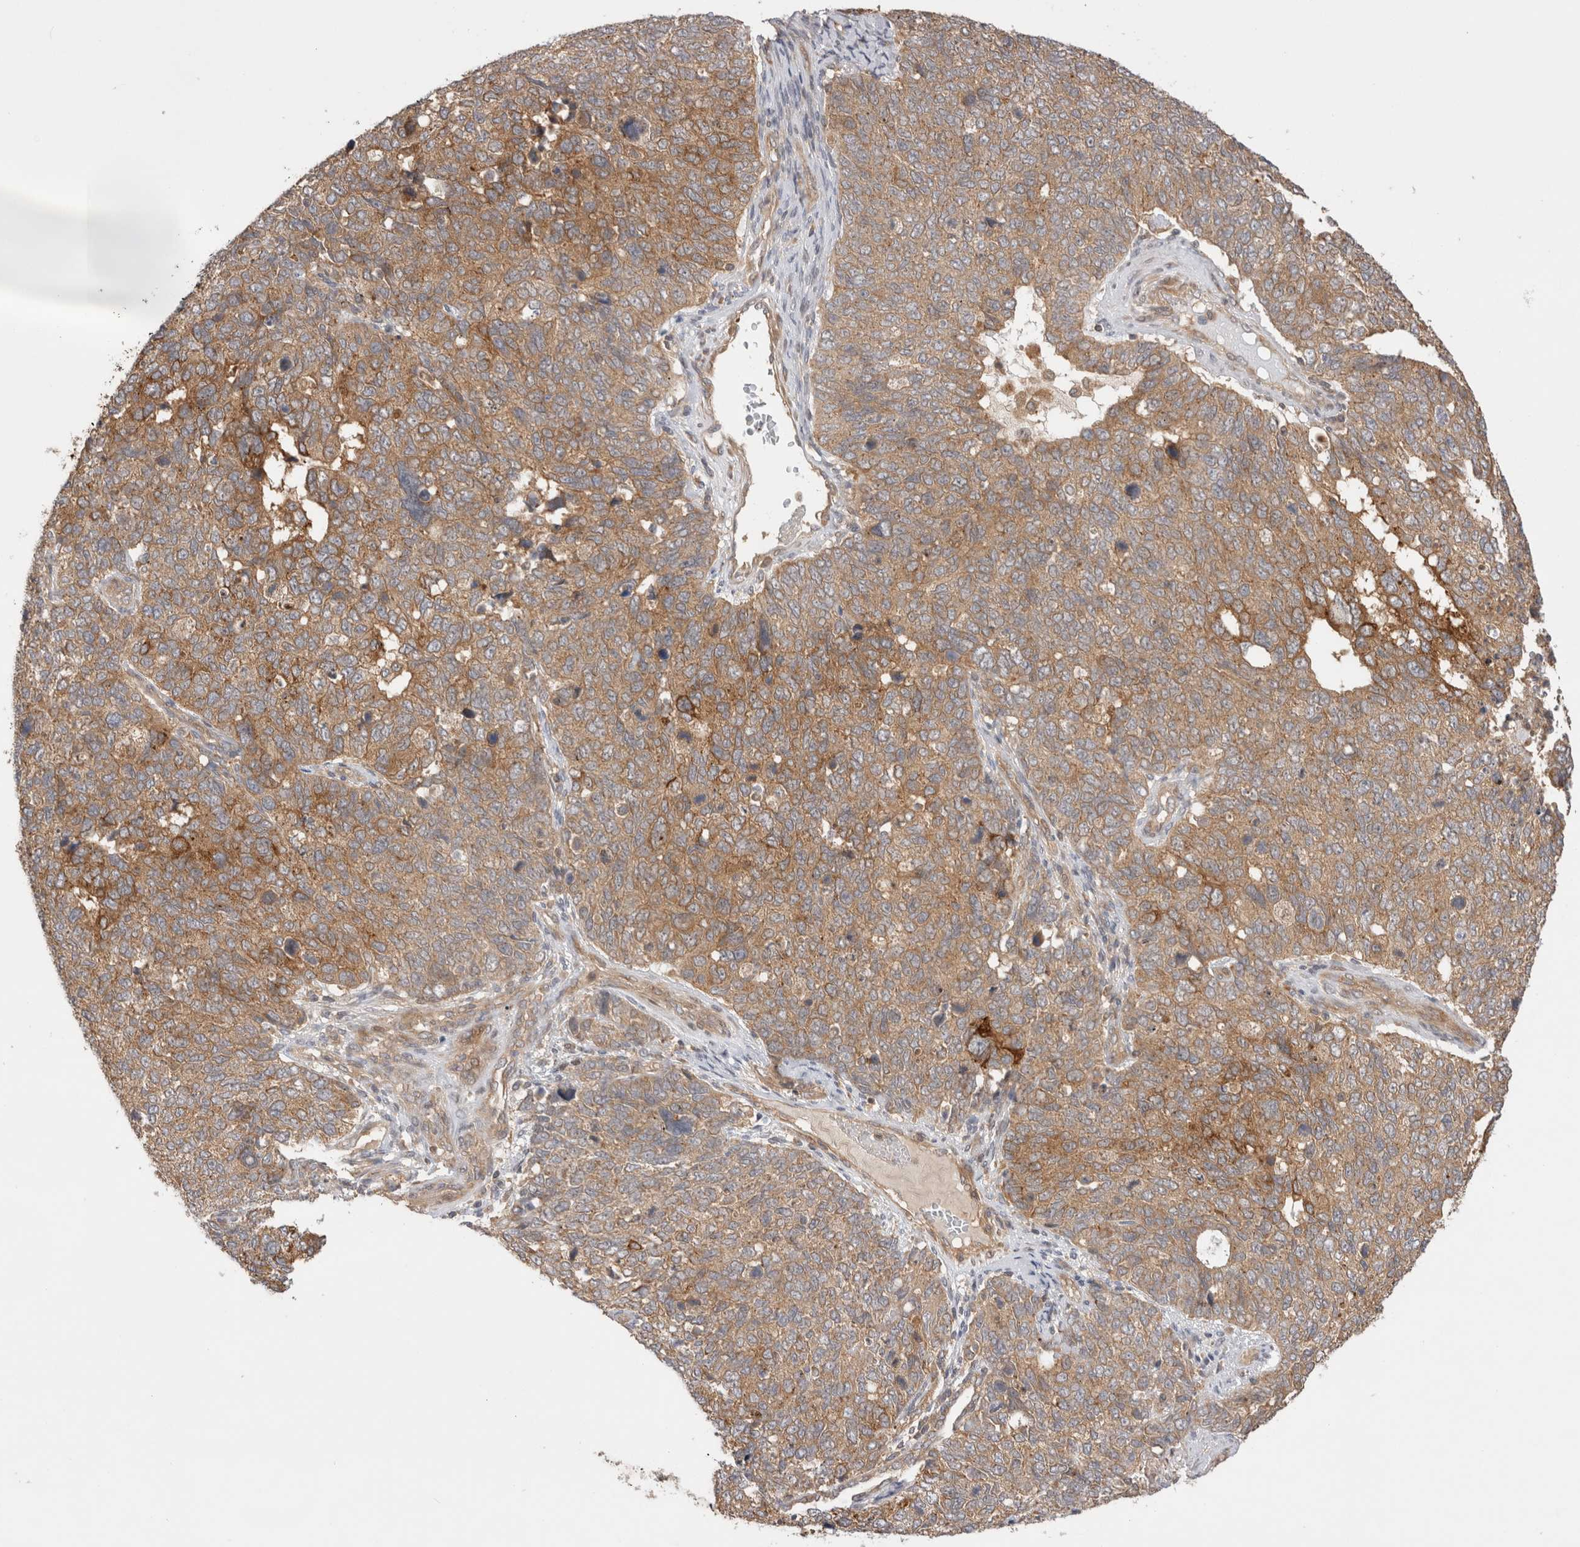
{"staining": {"intensity": "moderate", "quantity": ">75%", "location": "cytoplasmic/membranous"}, "tissue": "cervical cancer", "cell_type": "Tumor cells", "image_type": "cancer", "snomed": [{"axis": "morphology", "description": "Squamous cell carcinoma, NOS"}, {"axis": "topography", "description": "Cervix"}], "caption": "Cervical cancer (squamous cell carcinoma) stained with a protein marker shows moderate staining in tumor cells.", "gene": "VPS28", "patient": {"sex": "female", "age": 63}}